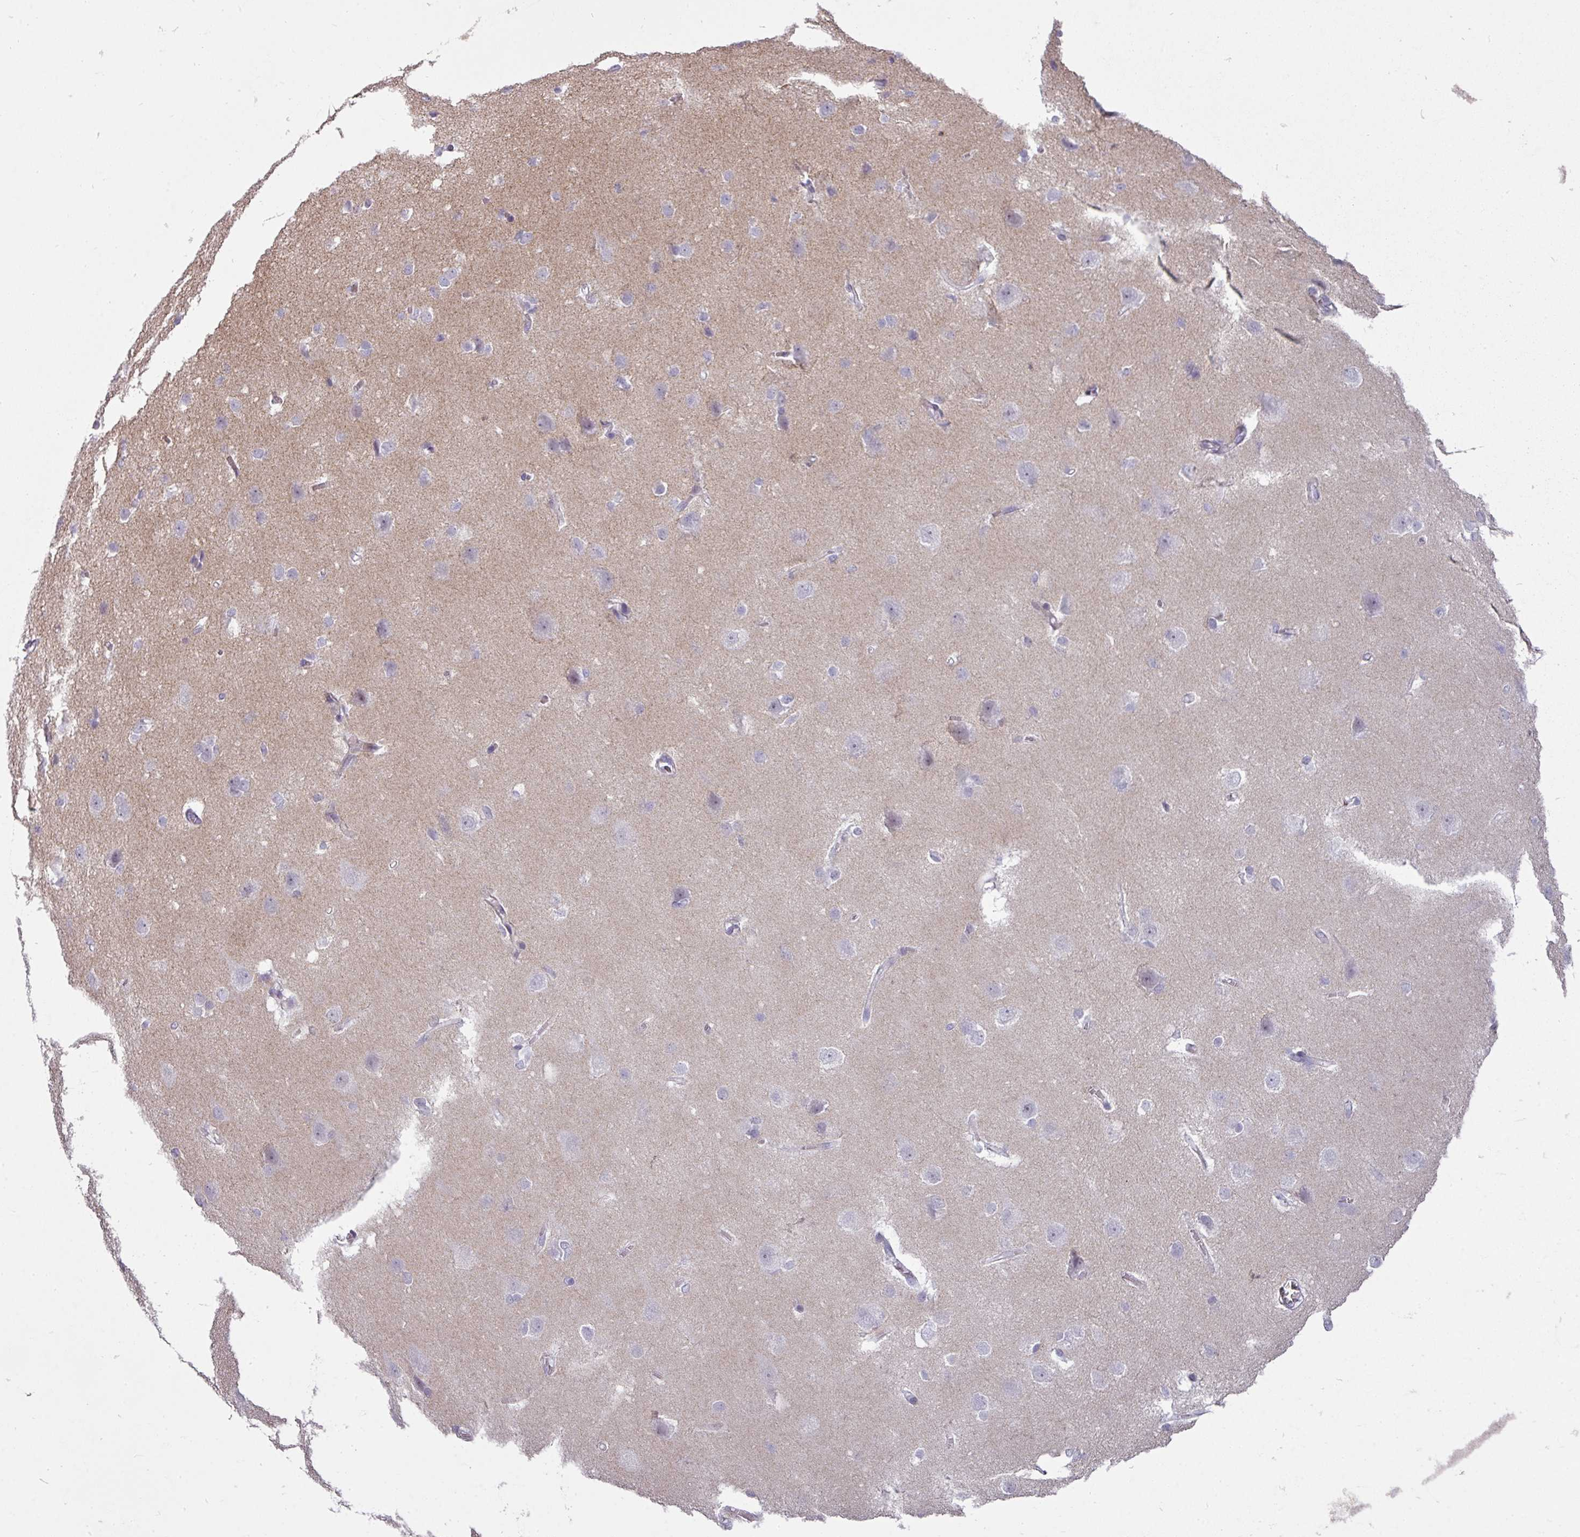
{"staining": {"intensity": "negative", "quantity": "none", "location": "none"}, "tissue": "cerebral cortex", "cell_type": "Endothelial cells", "image_type": "normal", "snomed": [{"axis": "morphology", "description": "Normal tissue, NOS"}, {"axis": "topography", "description": "Cerebral cortex"}], "caption": "IHC of normal cerebral cortex exhibits no staining in endothelial cells. (DAB (3,3'-diaminobenzidine) immunohistochemistry visualized using brightfield microscopy, high magnification).", "gene": "CHRDL1", "patient": {"sex": "male", "age": 37}}